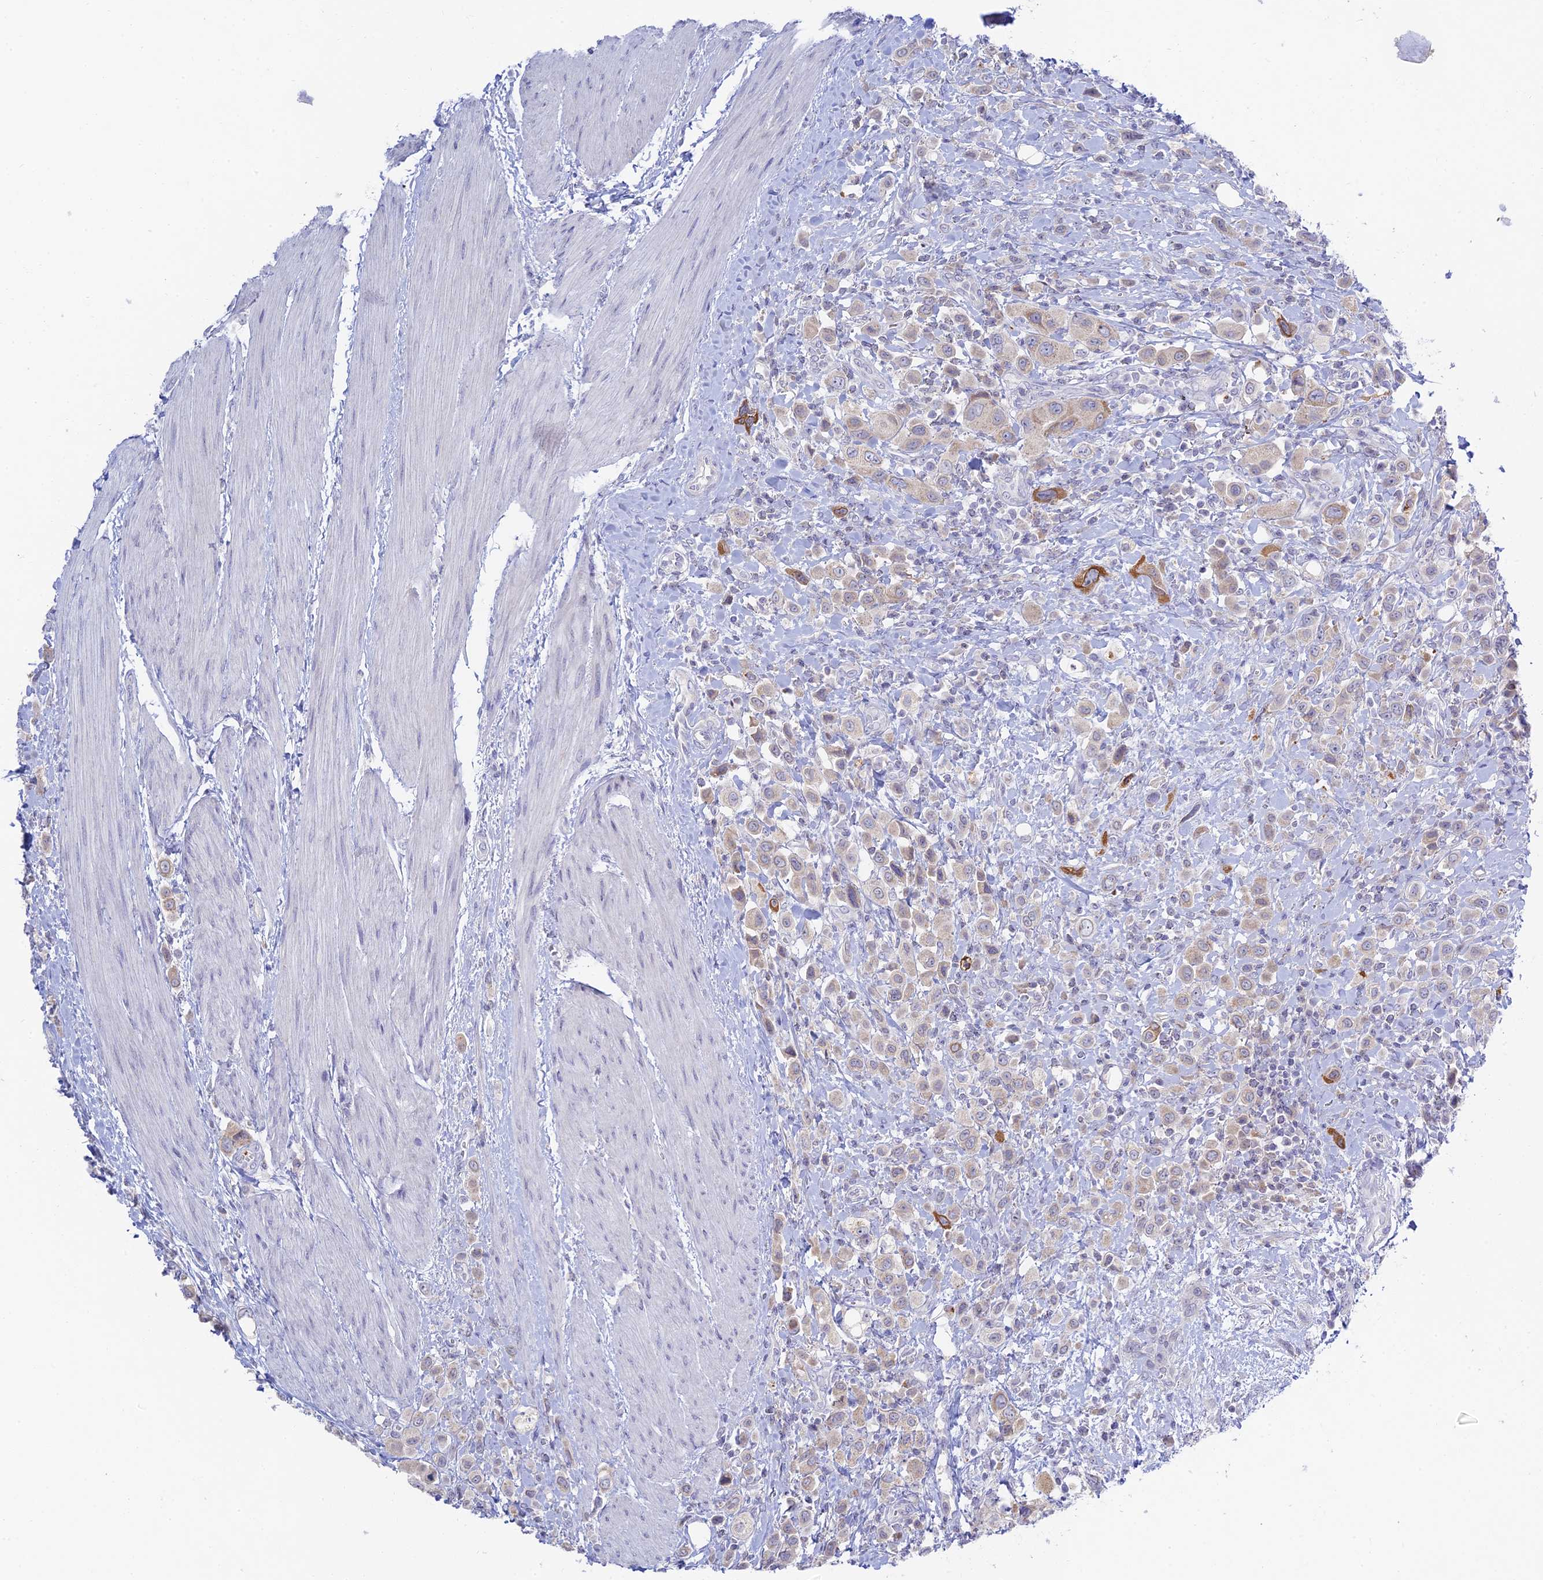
{"staining": {"intensity": "moderate", "quantity": "<25%", "location": "cytoplasmic/membranous"}, "tissue": "urothelial cancer", "cell_type": "Tumor cells", "image_type": "cancer", "snomed": [{"axis": "morphology", "description": "Urothelial carcinoma, High grade"}, {"axis": "topography", "description": "Urinary bladder"}], "caption": "Approximately <25% of tumor cells in human urothelial carcinoma (high-grade) display moderate cytoplasmic/membranous protein expression as visualized by brown immunohistochemical staining.", "gene": "TMEM40", "patient": {"sex": "male", "age": 50}}